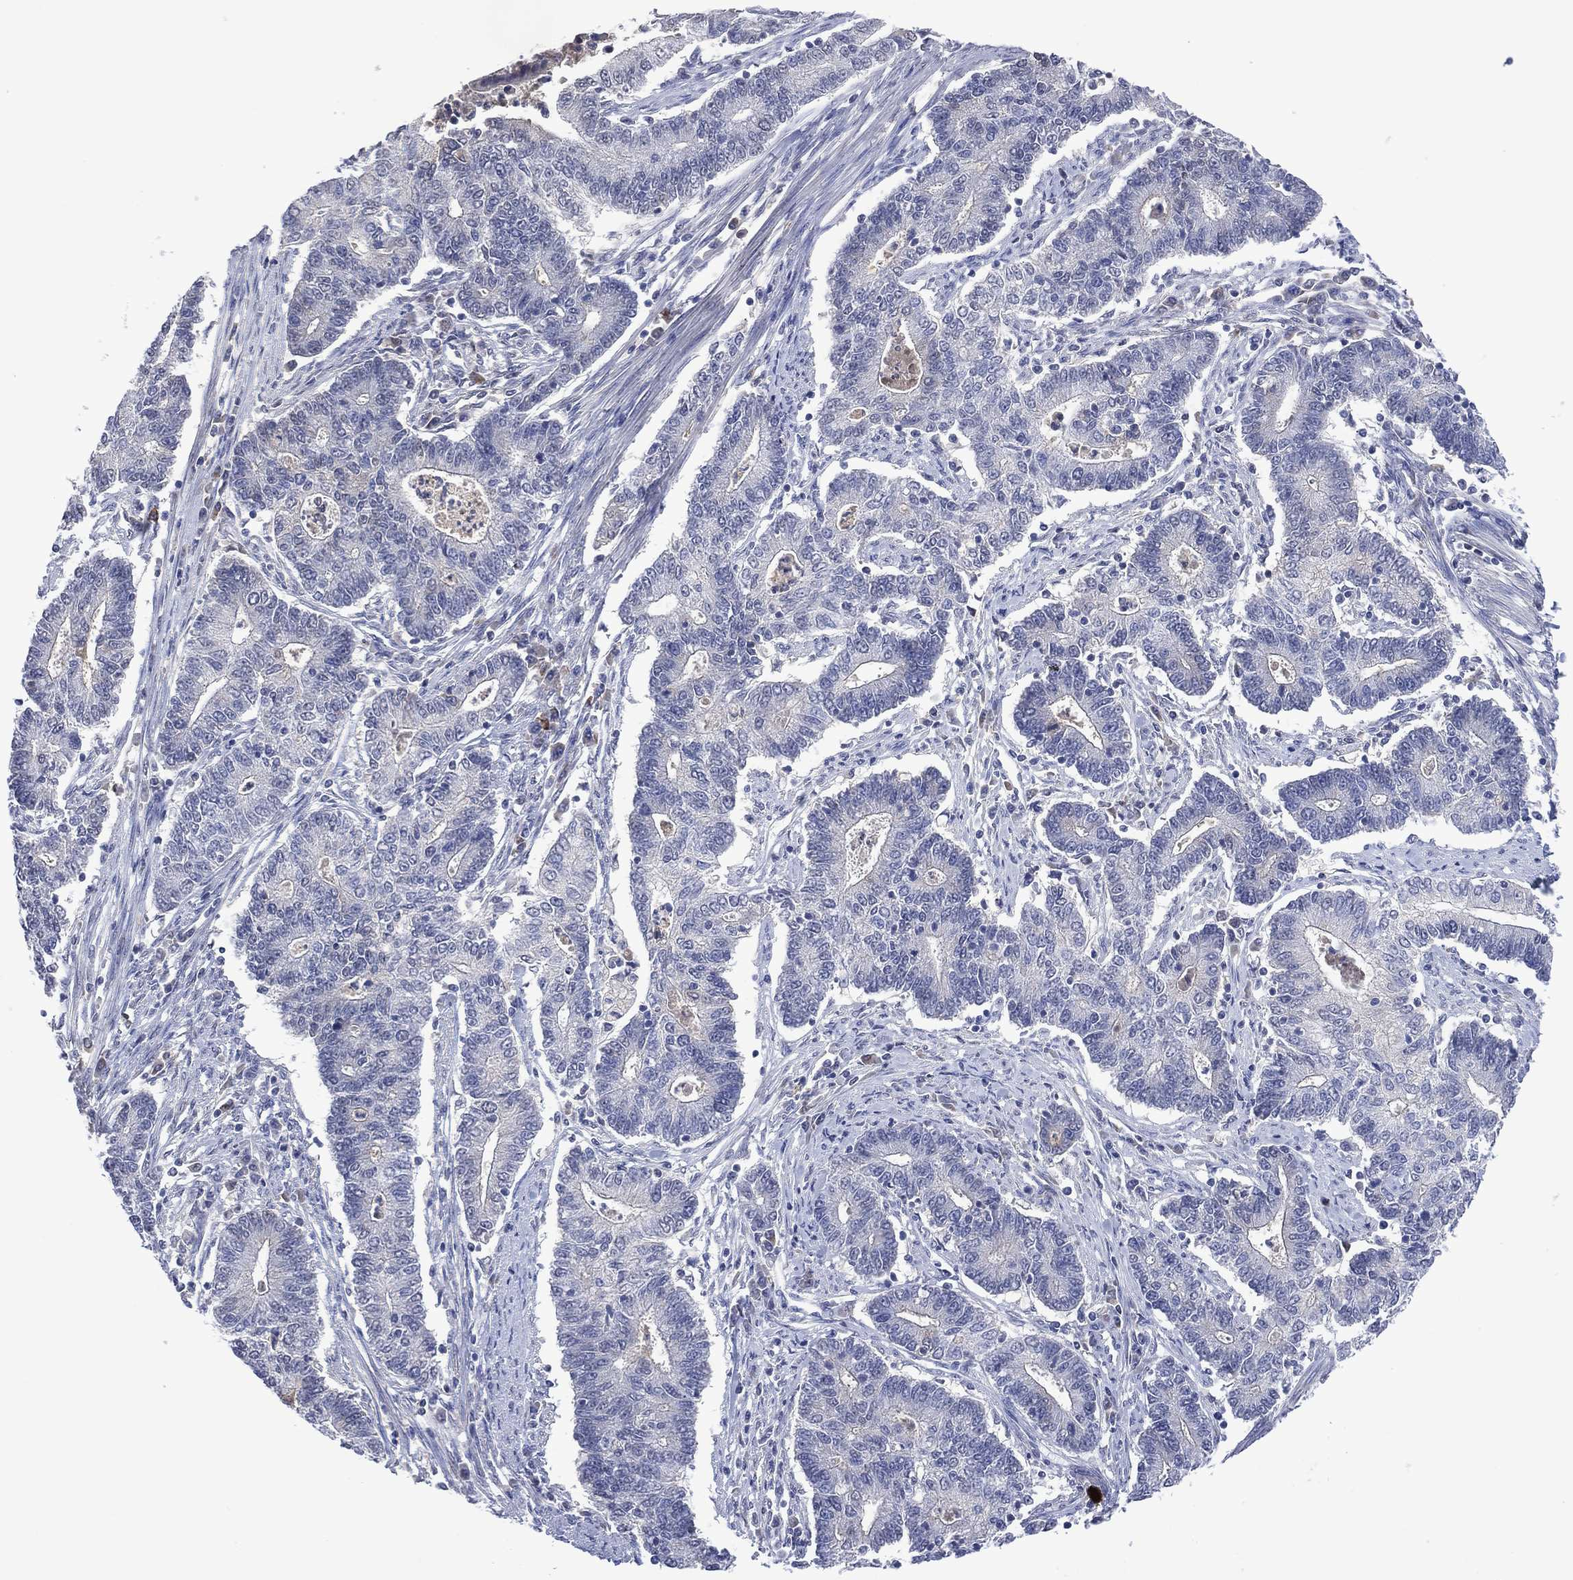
{"staining": {"intensity": "negative", "quantity": "none", "location": "none"}, "tissue": "endometrial cancer", "cell_type": "Tumor cells", "image_type": "cancer", "snomed": [{"axis": "morphology", "description": "Adenocarcinoma, NOS"}, {"axis": "topography", "description": "Uterus"}, {"axis": "topography", "description": "Endometrium"}], "caption": "Tumor cells show no significant protein expression in endometrial cancer (adenocarcinoma).", "gene": "ASB10", "patient": {"sex": "female", "age": 54}}